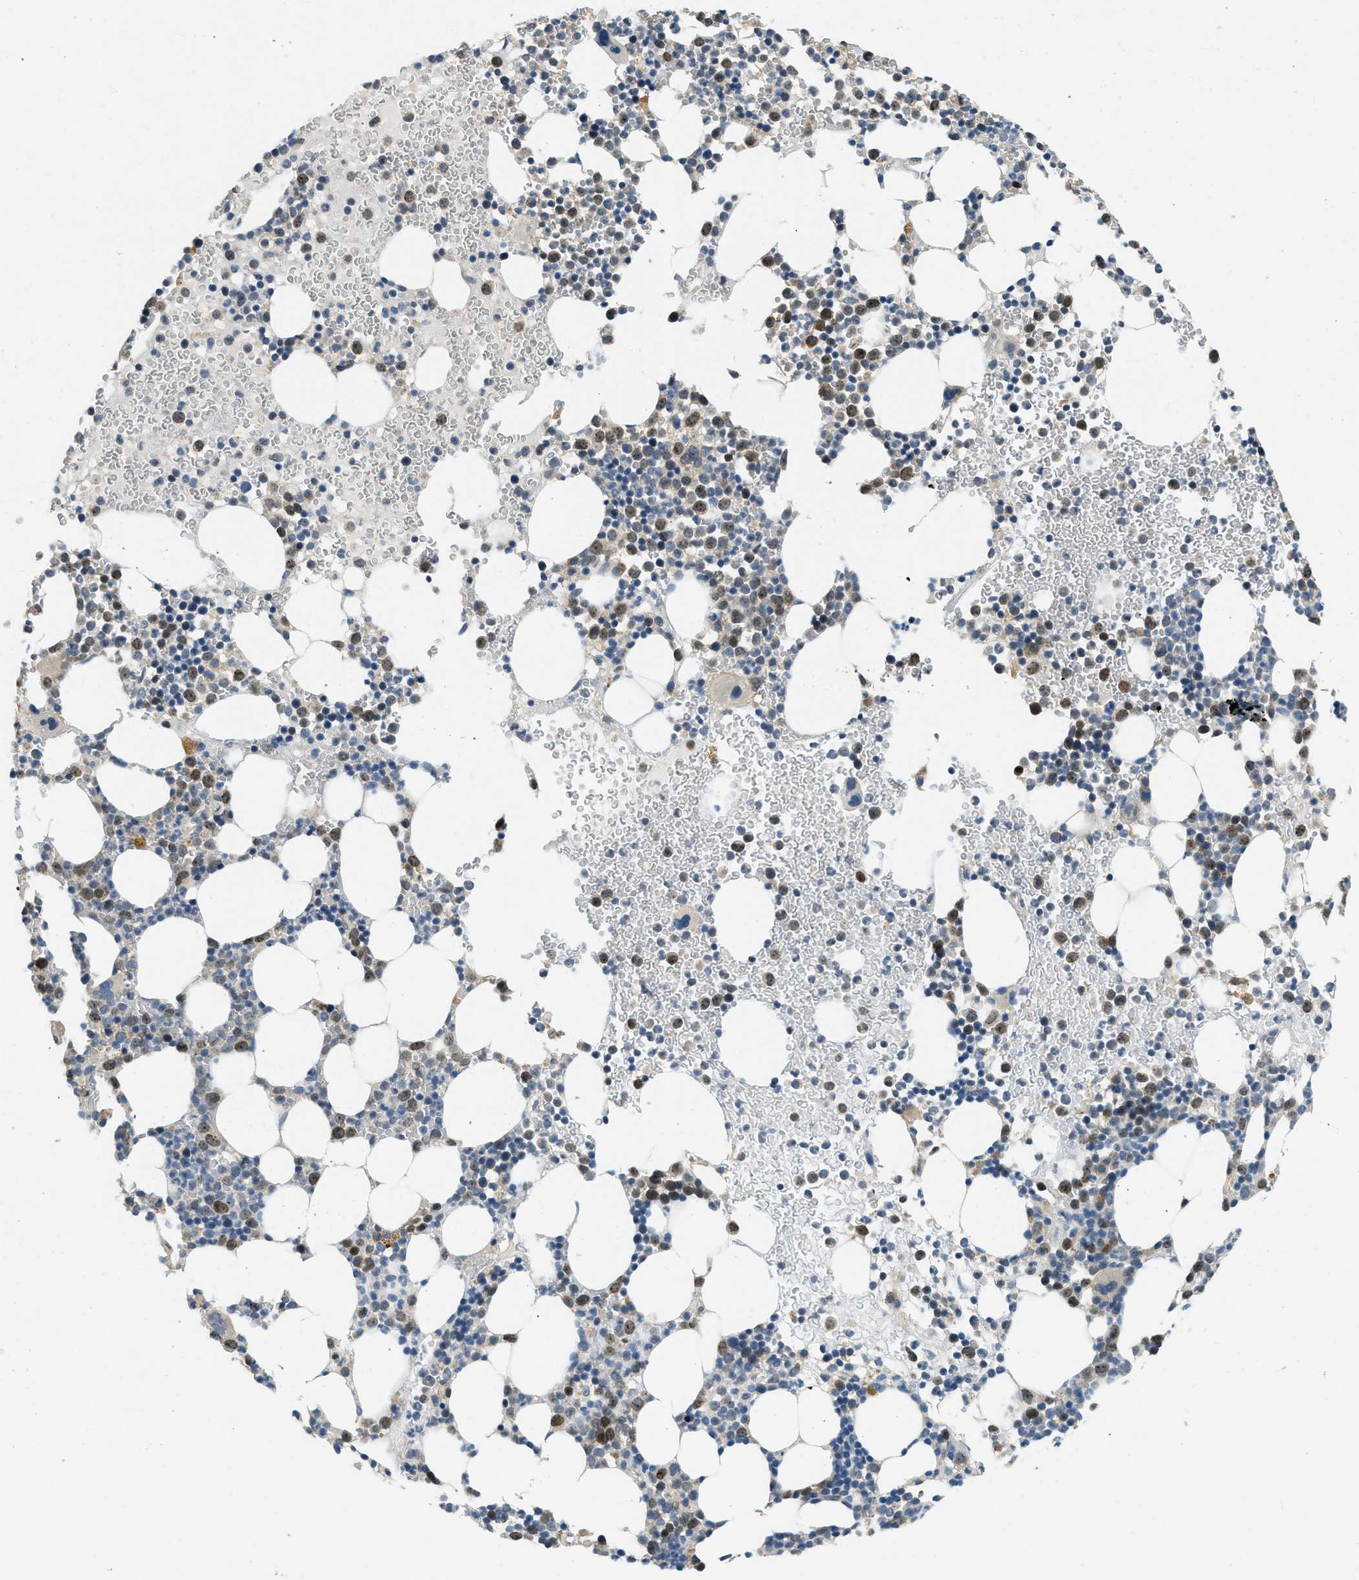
{"staining": {"intensity": "moderate", "quantity": "<25%", "location": "nuclear"}, "tissue": "bone marrow", "cell_type": "Hematopoietic cells", "image_type": "normal", "snomed": [{"axis": "morphology", "description": "Normal tissue, NOS"}, {"axis": "morphology", "description": "Inflammation, NOS"}, {"axis": "topography", "description": "Bone marrow"}], "caption": "Hematopoietic cells show low levels of moderate nuclear expression in about <25% of cells in unremarkable bone marrow. (DAB (3,3'-diaminobenzidine) IHC, brown staining for protein, blue staining for nuclei).", "gene": "MIS18A", "patient": {"sex": "female", "age": 67}}